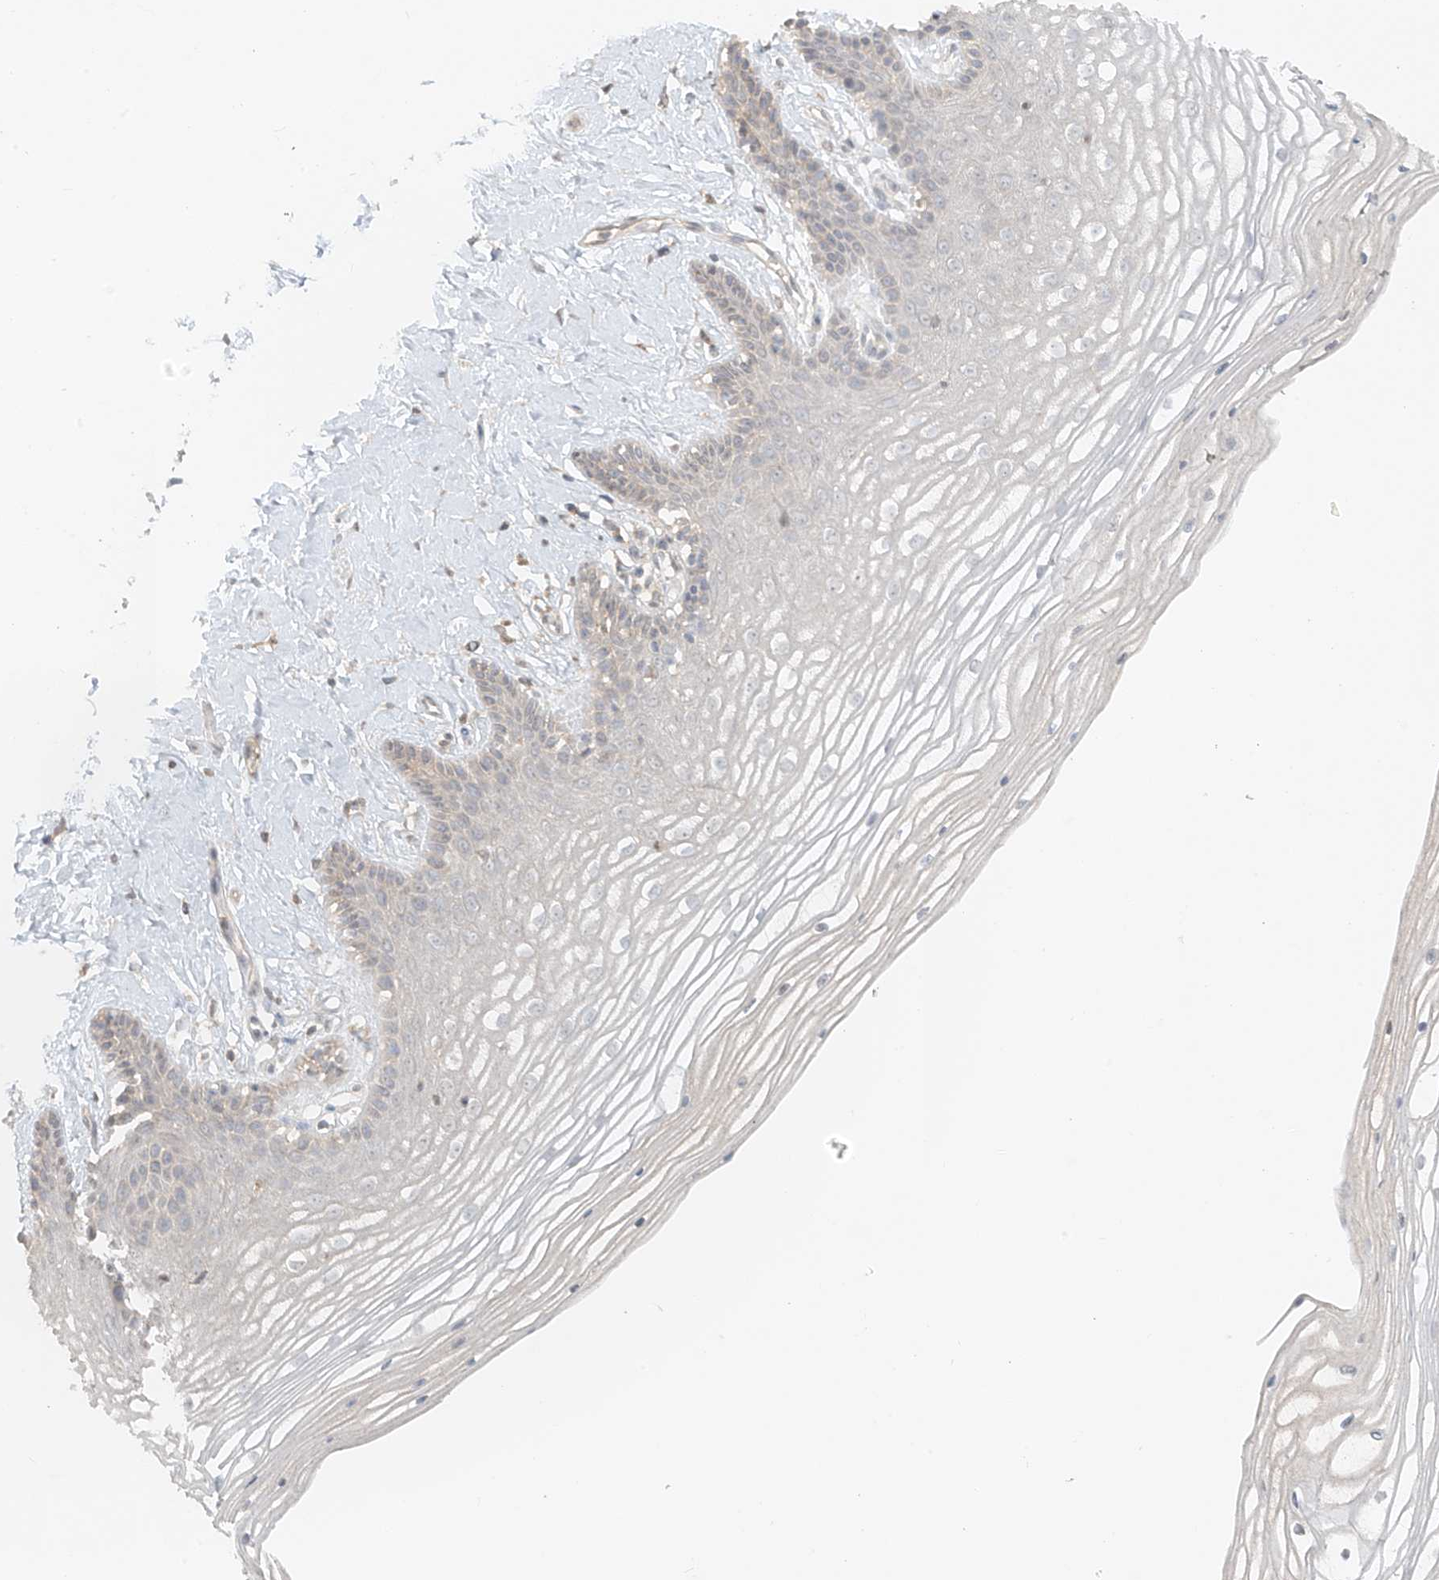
{"staining": {"intensity": "weak", "quantity": "<25%", "location": "cytoplasmic/membranous"}, "tissue": "vagina", "cell_type": "Squamous epithelial cells", "image_type": "normal", "snomed": [{"axis": "morphology", "description": "Normal tissue, NOS"}, {"axis": "topography", "description": "Vagina"}, {"axis": "topography", "description": "Cervix"}], "caption": "This is an IHC histopathology image of benign vagina. There is no expression in squamous epithelial cells.", "gene": "ABCD1", "patient": {"sex": "female", "age": 40}}